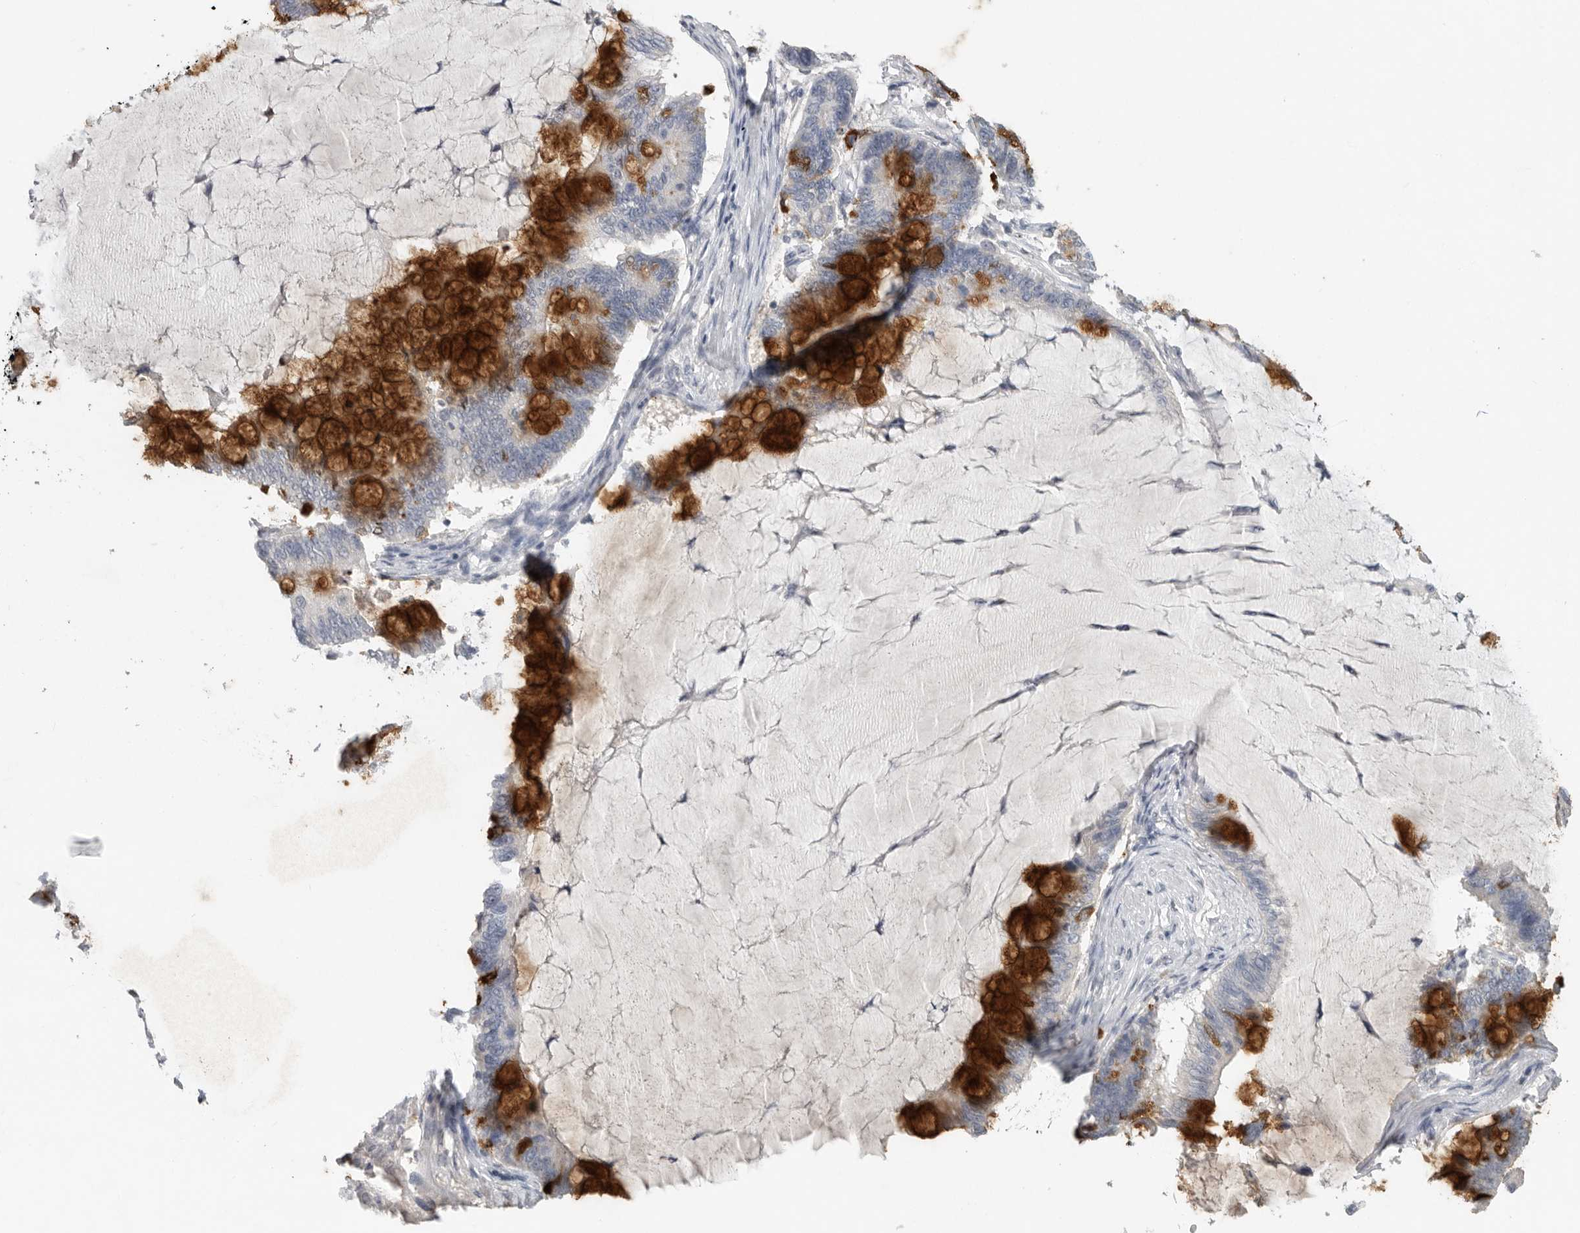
{"staining": {"intensity": "strong", "quantity": "25%-75%", "location": "cytoplasmic/membranous"}, "tissue": "ovarian cancer", "cell_type": "Tumor cells", "image_type": "cancer", "snomed": [{"axis": "morphology", "description": "Cystadenocarcinoma, mucinous, NOS"}, {"axis": "topography", "description": "Ovary"}], "caption": "Brown immunohistochemical staining in mucinous cystadenocarcinoma (ovarian) reveals strong cytoplasmic/membranous staining in approximately 25%-75% of tumor cells.", "gene": "REG4", "patient": {"sex": "female", "age": 61}}